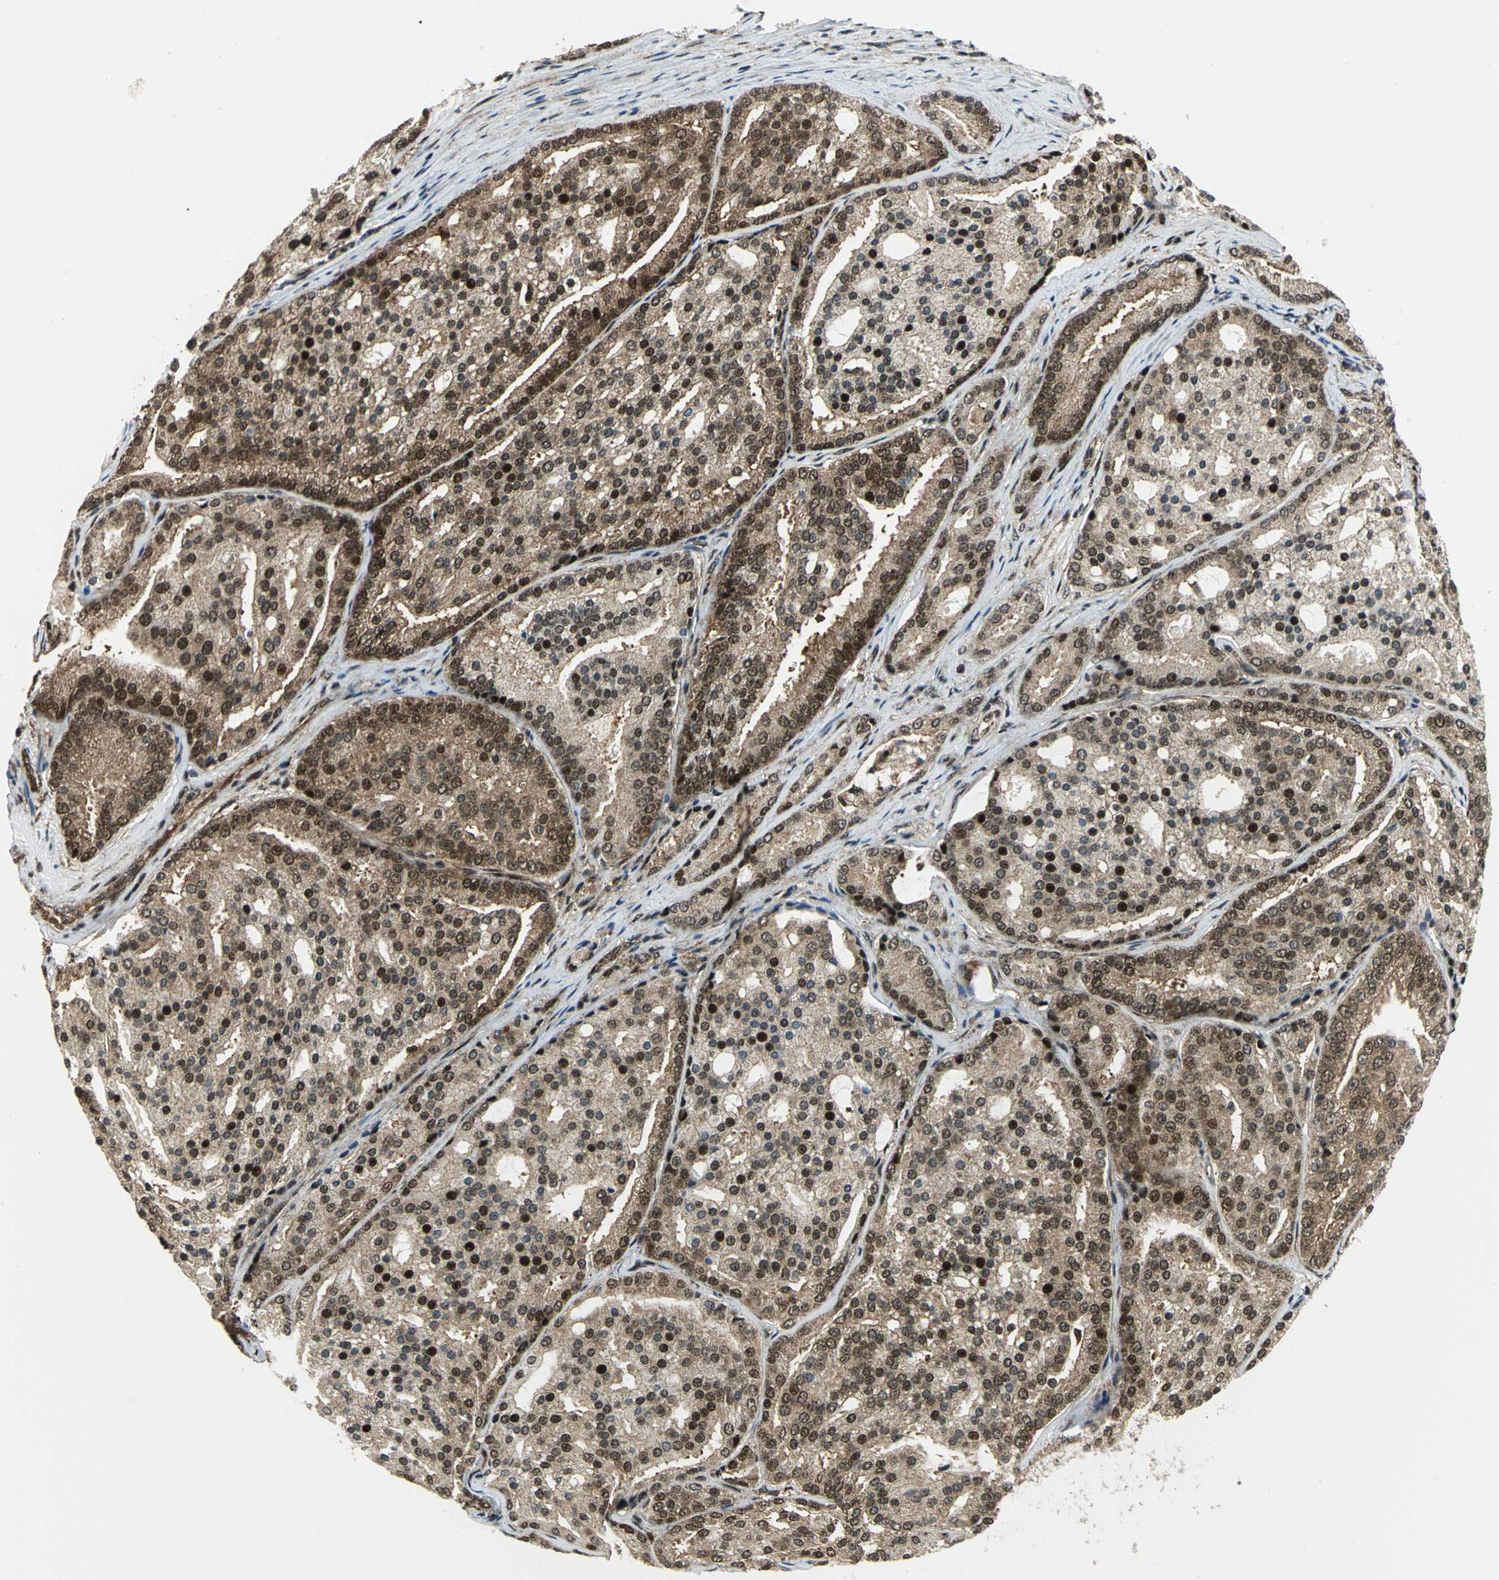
{"staining": {"intensity": "strong", "quantity": ">75%", "location": "cytoplasmic/membranous,nuclear"}, "tissue": "prostate cancer", "cell_type": "Tumor cells", "image_type": "cancer", "snomed": [{"axis": "morphology", "description": "Adenocarcinoma, High grade"}, {"axis": "topography", "description": "Prostate"}], "caption": "A photomicrograph of prostate adenocarcinoma (high-grade) stained for a protein reveals strong cytoplasmic/membranous and nuclear brown staining in tumor cells.", "gene": "COPS5", "patient": {"sex": "male", "age": 64}}